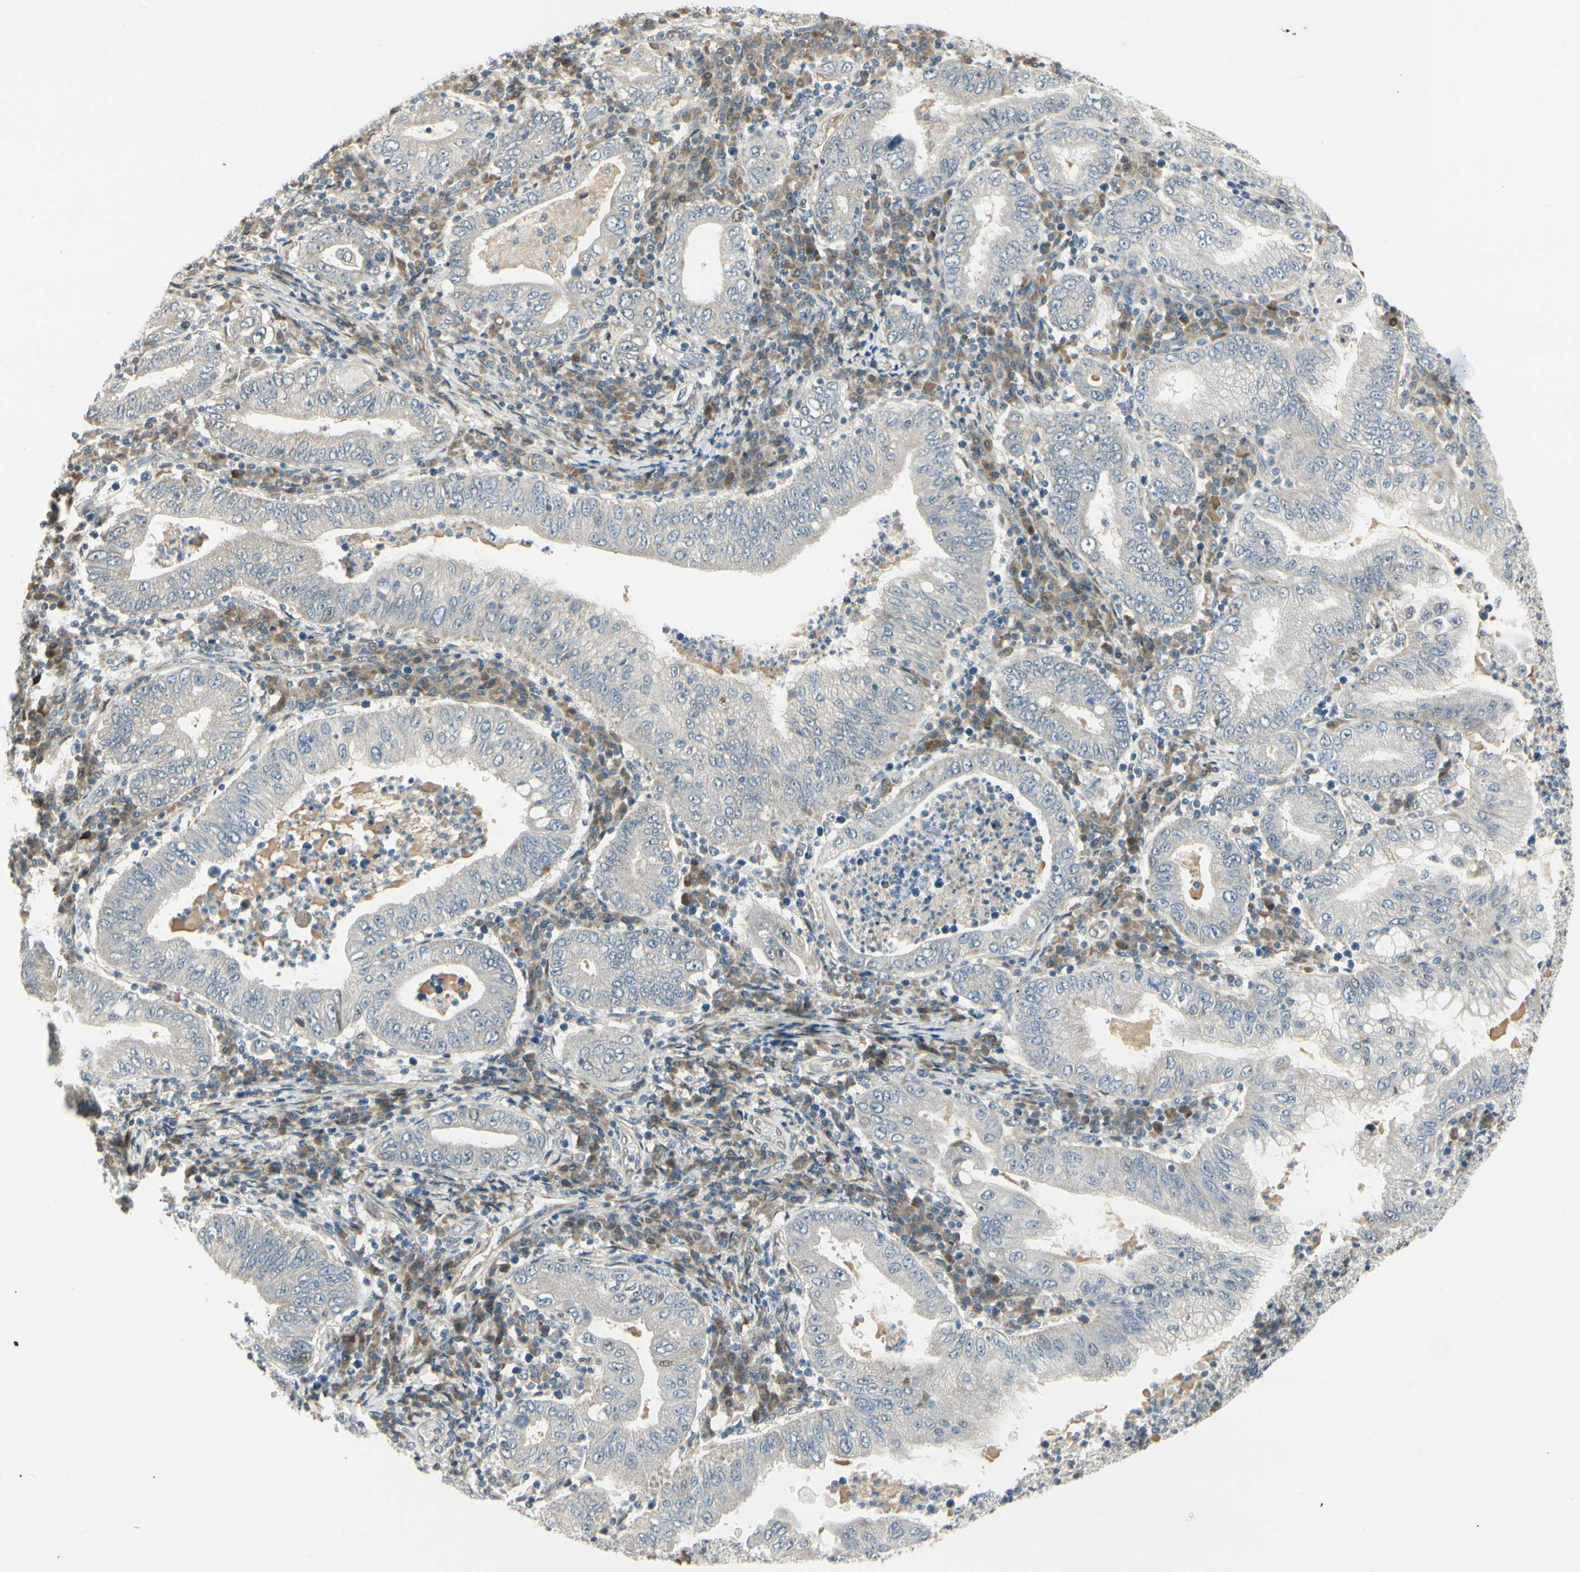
{"staining": {"intensity": "negative", "quantity": "none", "location": "none"}, "tissue": "stomach cancer", "cell_type": "Tumor cells", "image_type": "cancer", "snomed": [{"axis": "morphology", "description": "Normal tissue, NOS"}, {"axis": "morphology", "description": "Adenocarcinoma, NOS"}, {"axis": "topography", "description": "Esophagus"}, {"axis": "topography", "description": "Stomach, upper"}, {"axis": "topography", "description": "Peripheral nerve tissue"}], "caption": "This is a histopathology image of immunohistochemistry staining of stomach adenocarcinoma, which shows no positivity in tumor cells.", "gene": "P4HA3", "patient": {"sex": "male", "age": 62}}